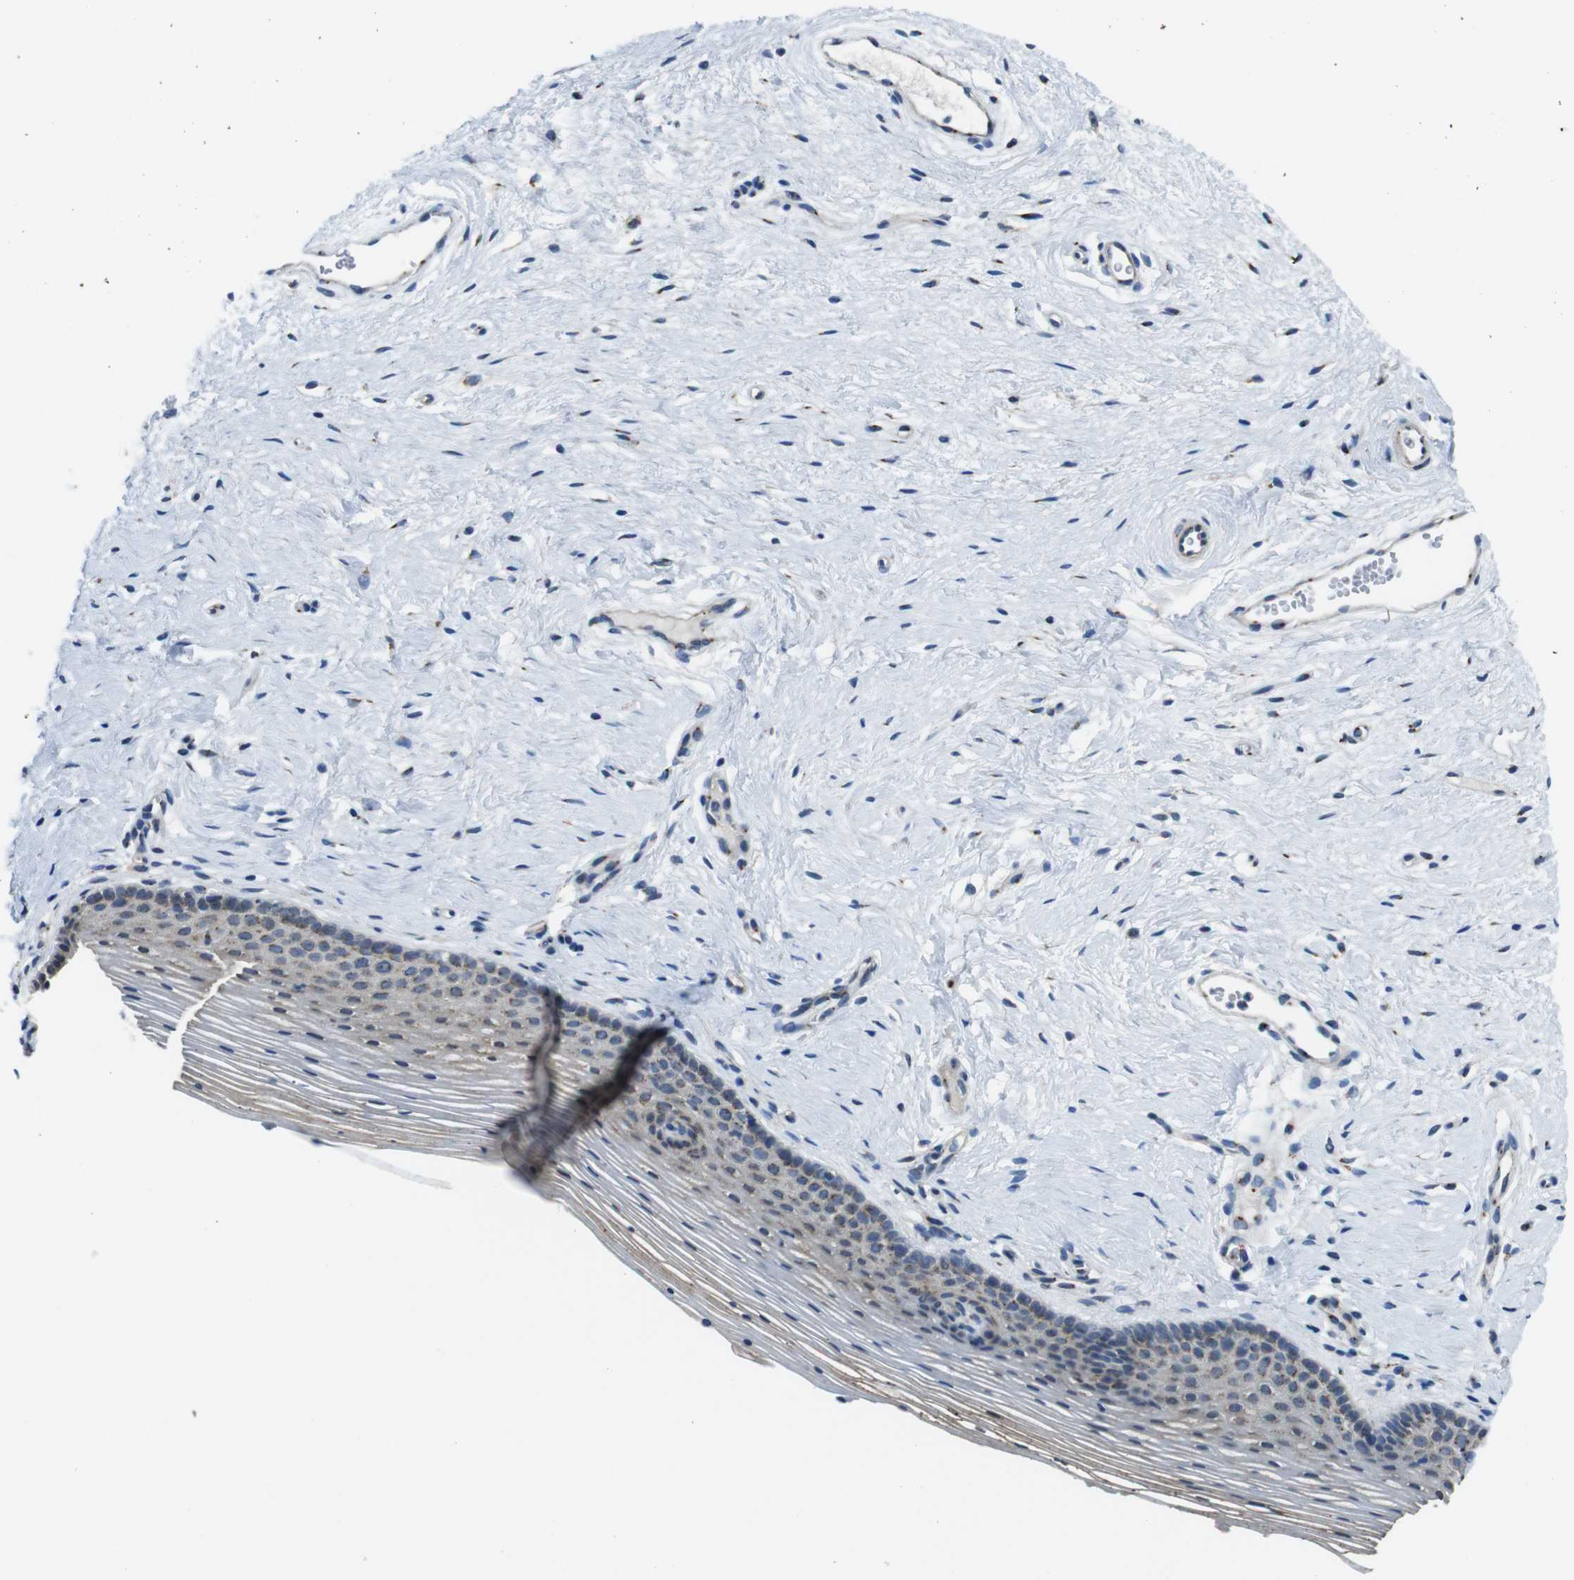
{"staining": {"intensity": "moderate", "quantity": "25%-75%", "location": "cytoplasmic/membranous"}, "tissue": "vagina", "cell_type": "Squamous epithelial cells", "image_type": "normal", "snomed": [{"axis": "morphology", "description": "Normal tissue, NOS"}, {"axis": "topography", "description": "Vagina"}], "caption": "Immunohistochemical staining of unremarkable vagina reveals moderate cytoplasmic/membranous protein positivity in approximately 25%-75% of squamous epithelial cells.", "gene": "RAB6A", "patient": {"sex": "female", "age": 32}}